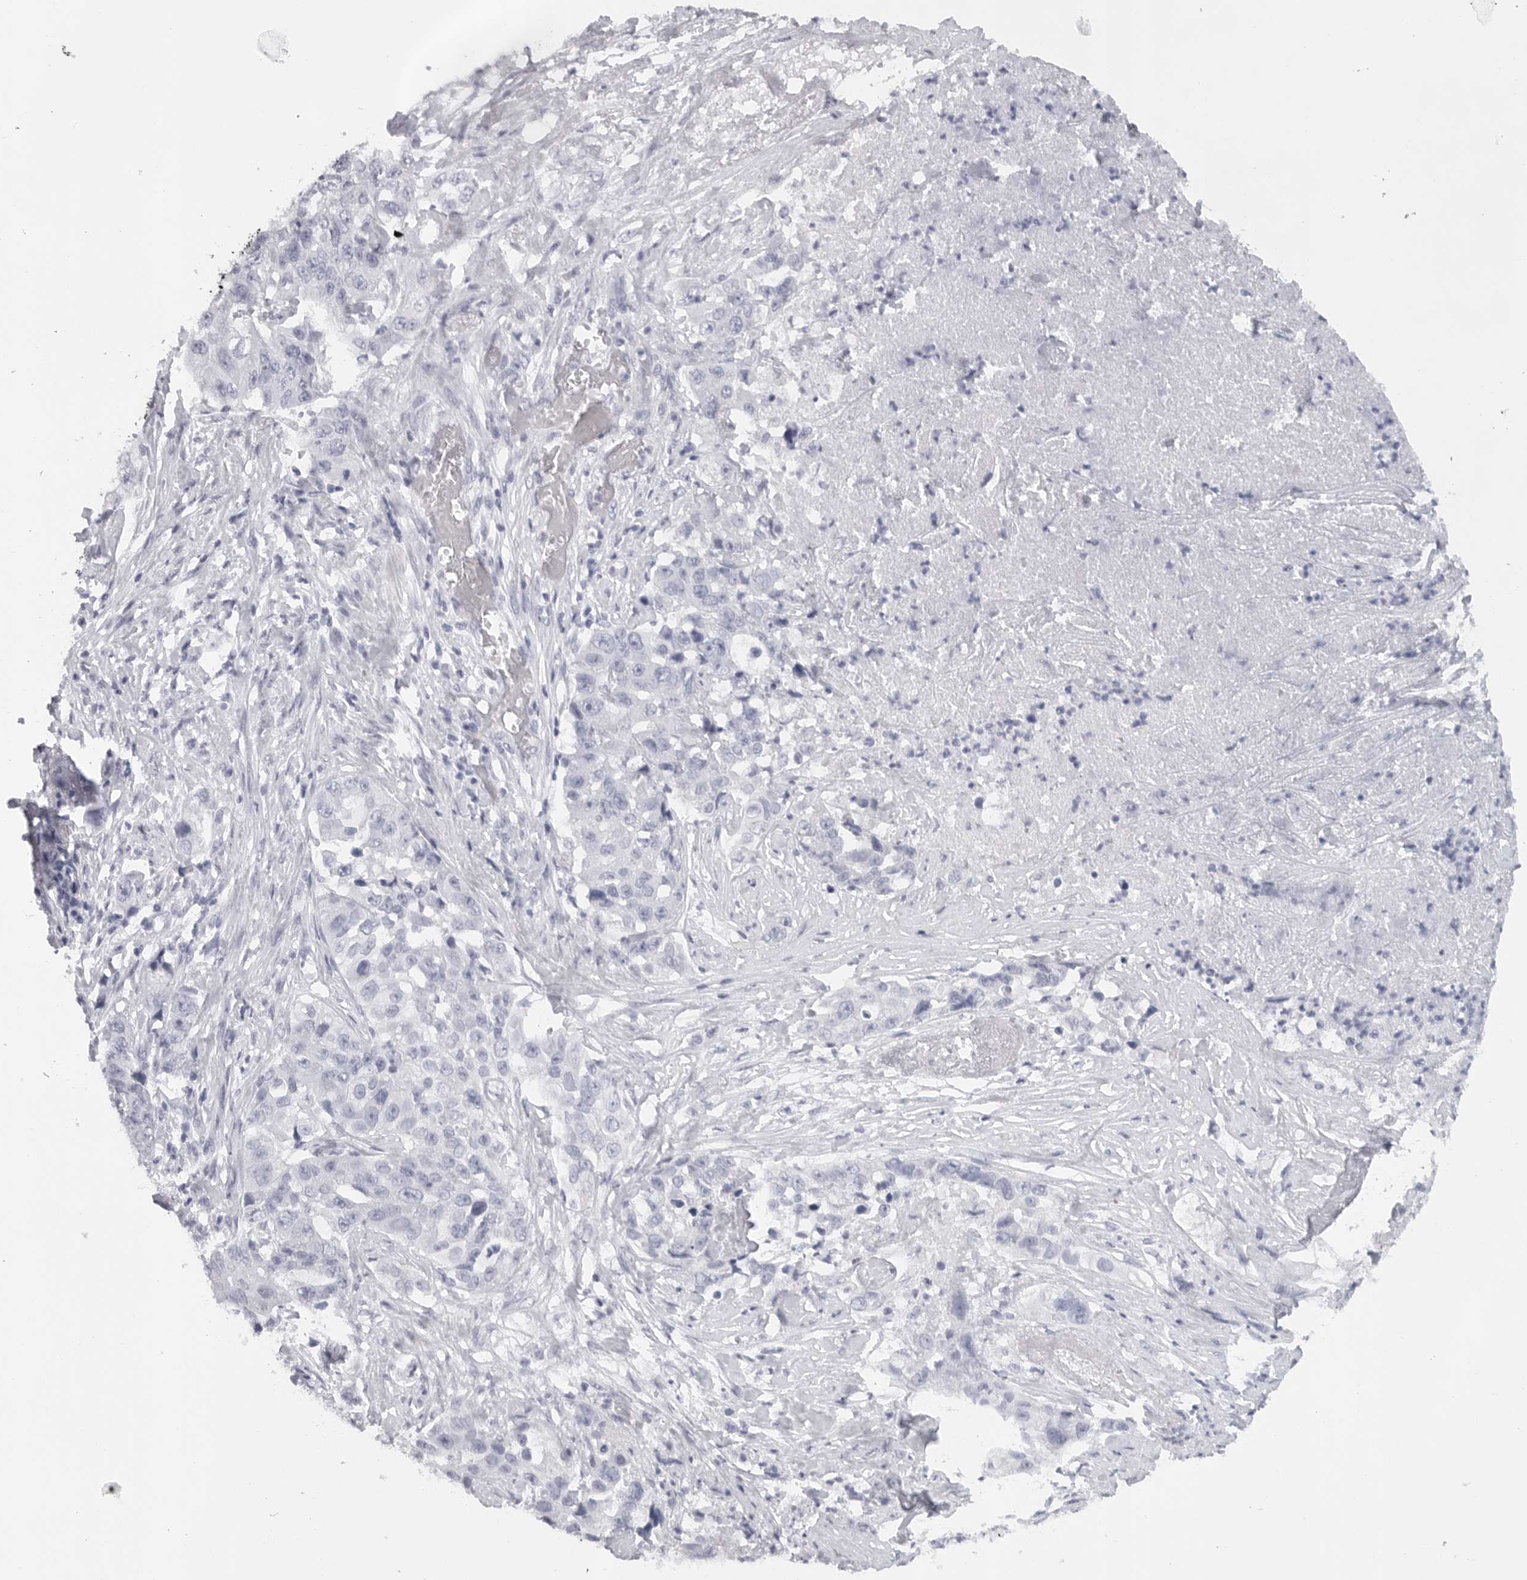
{"staining": {"intensity": "negative", "quantity": "none", "location": "none"}, "tissue": "lung cancer", "cell_type": "Tumor cells", "image_type": "cancer", "snomed": [{"axis": "morphology", "description": "Adenocarcinoma, NOS"}, {"axis": "topography", "description": "Lung"}], "caption": "Adenocarcinoma (lung) was stained to show a protein in brown. There is no significant expression in tumor cells.", "gene": "TNR", "patient": {"sex": "female", "age": 51}}